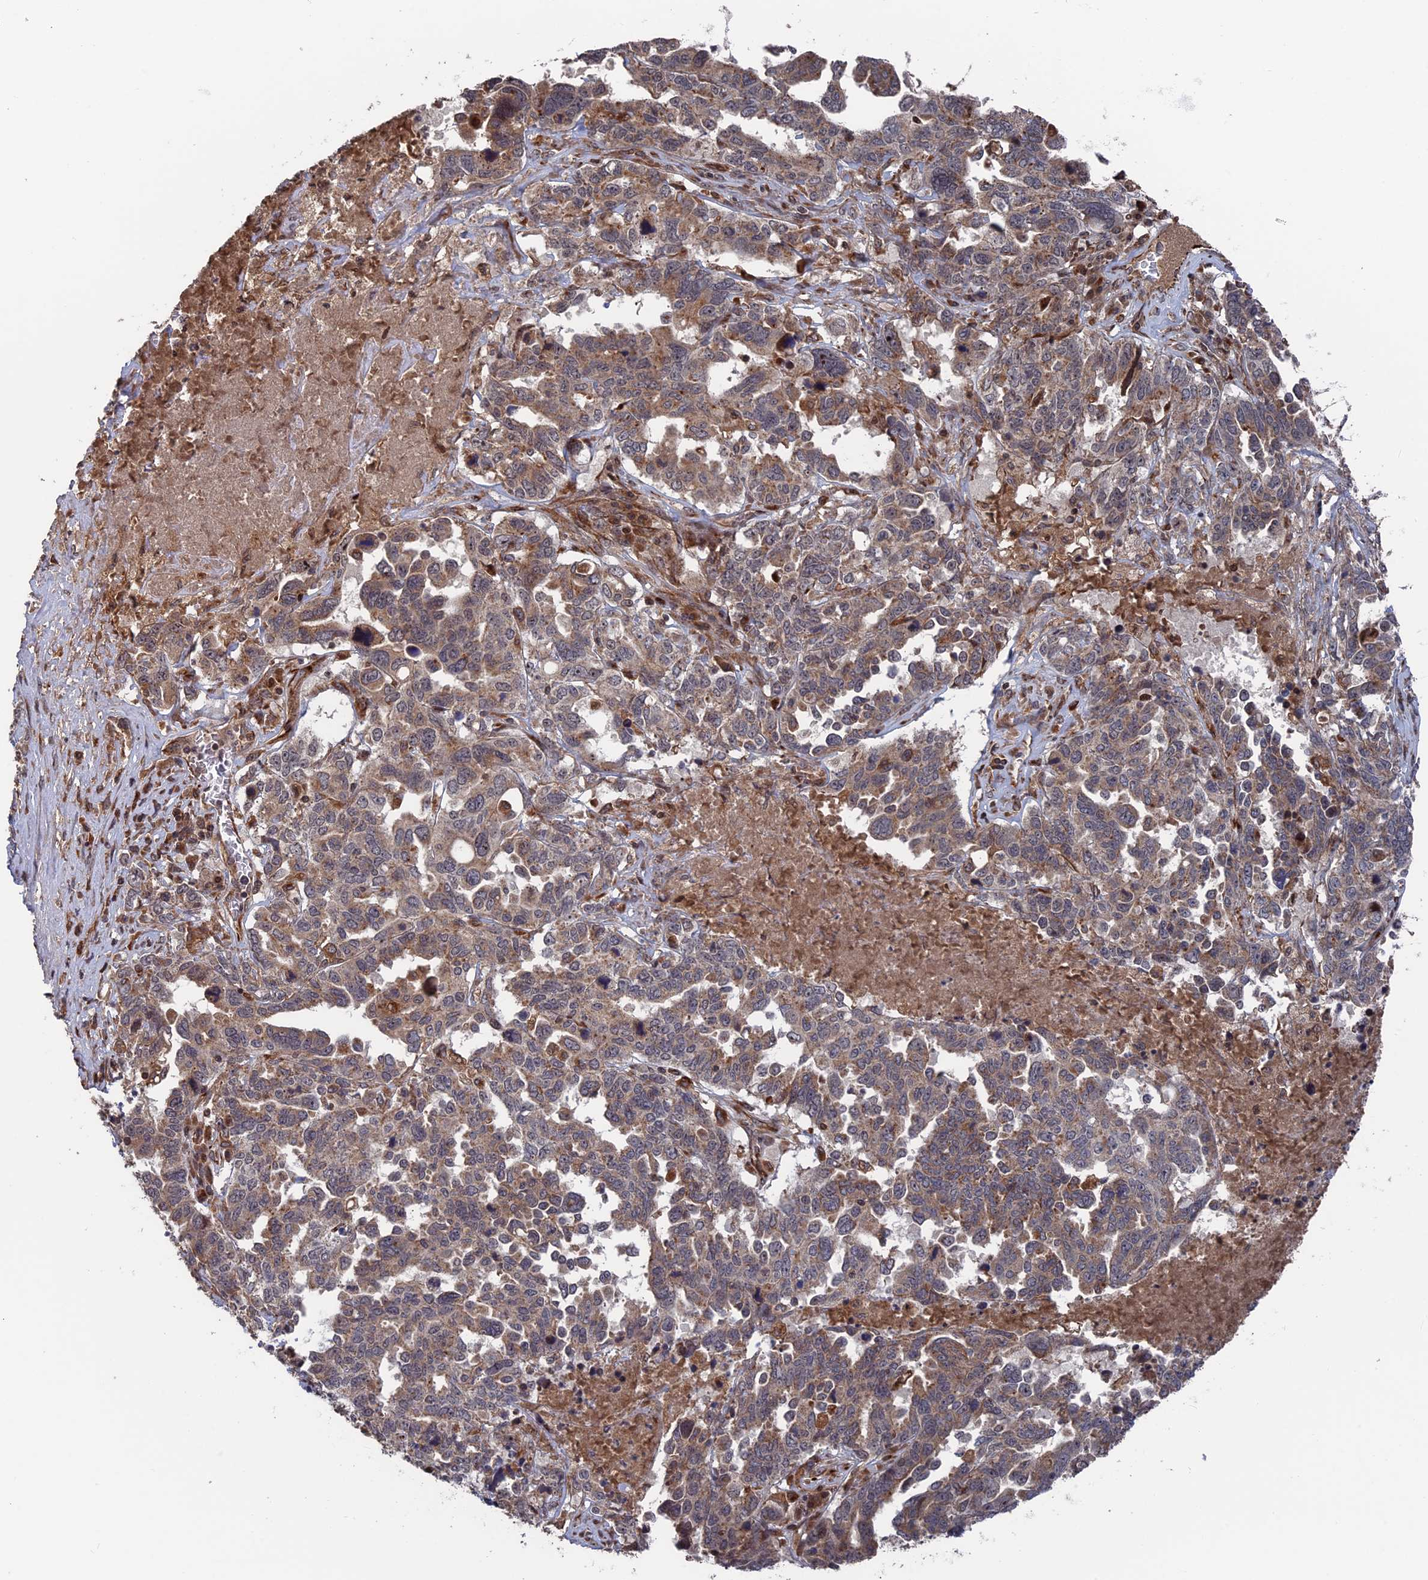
{"staining": {"intensity": "moderate", "quantity": ">75%", "location": "cytoplasmic/membranous"}, "tissue": "ovarian cancer", "cell_type": "Tumor cells", "image_type": "cancer", "snomed": [{"axis": "morphology", "description": "Carcinoma, endometroid"}, {"axis": "topography", "description": "Ovary"}], "caption": "Immunohistochemical staining of ovarian cancer (endometroid carcinoma) reveals moderate cytoplasmic/membranous protein expression in approximately >75% of tumor cells.", "gene": "PLA2G15", "patient": {"sex": "female", "age": 62}}